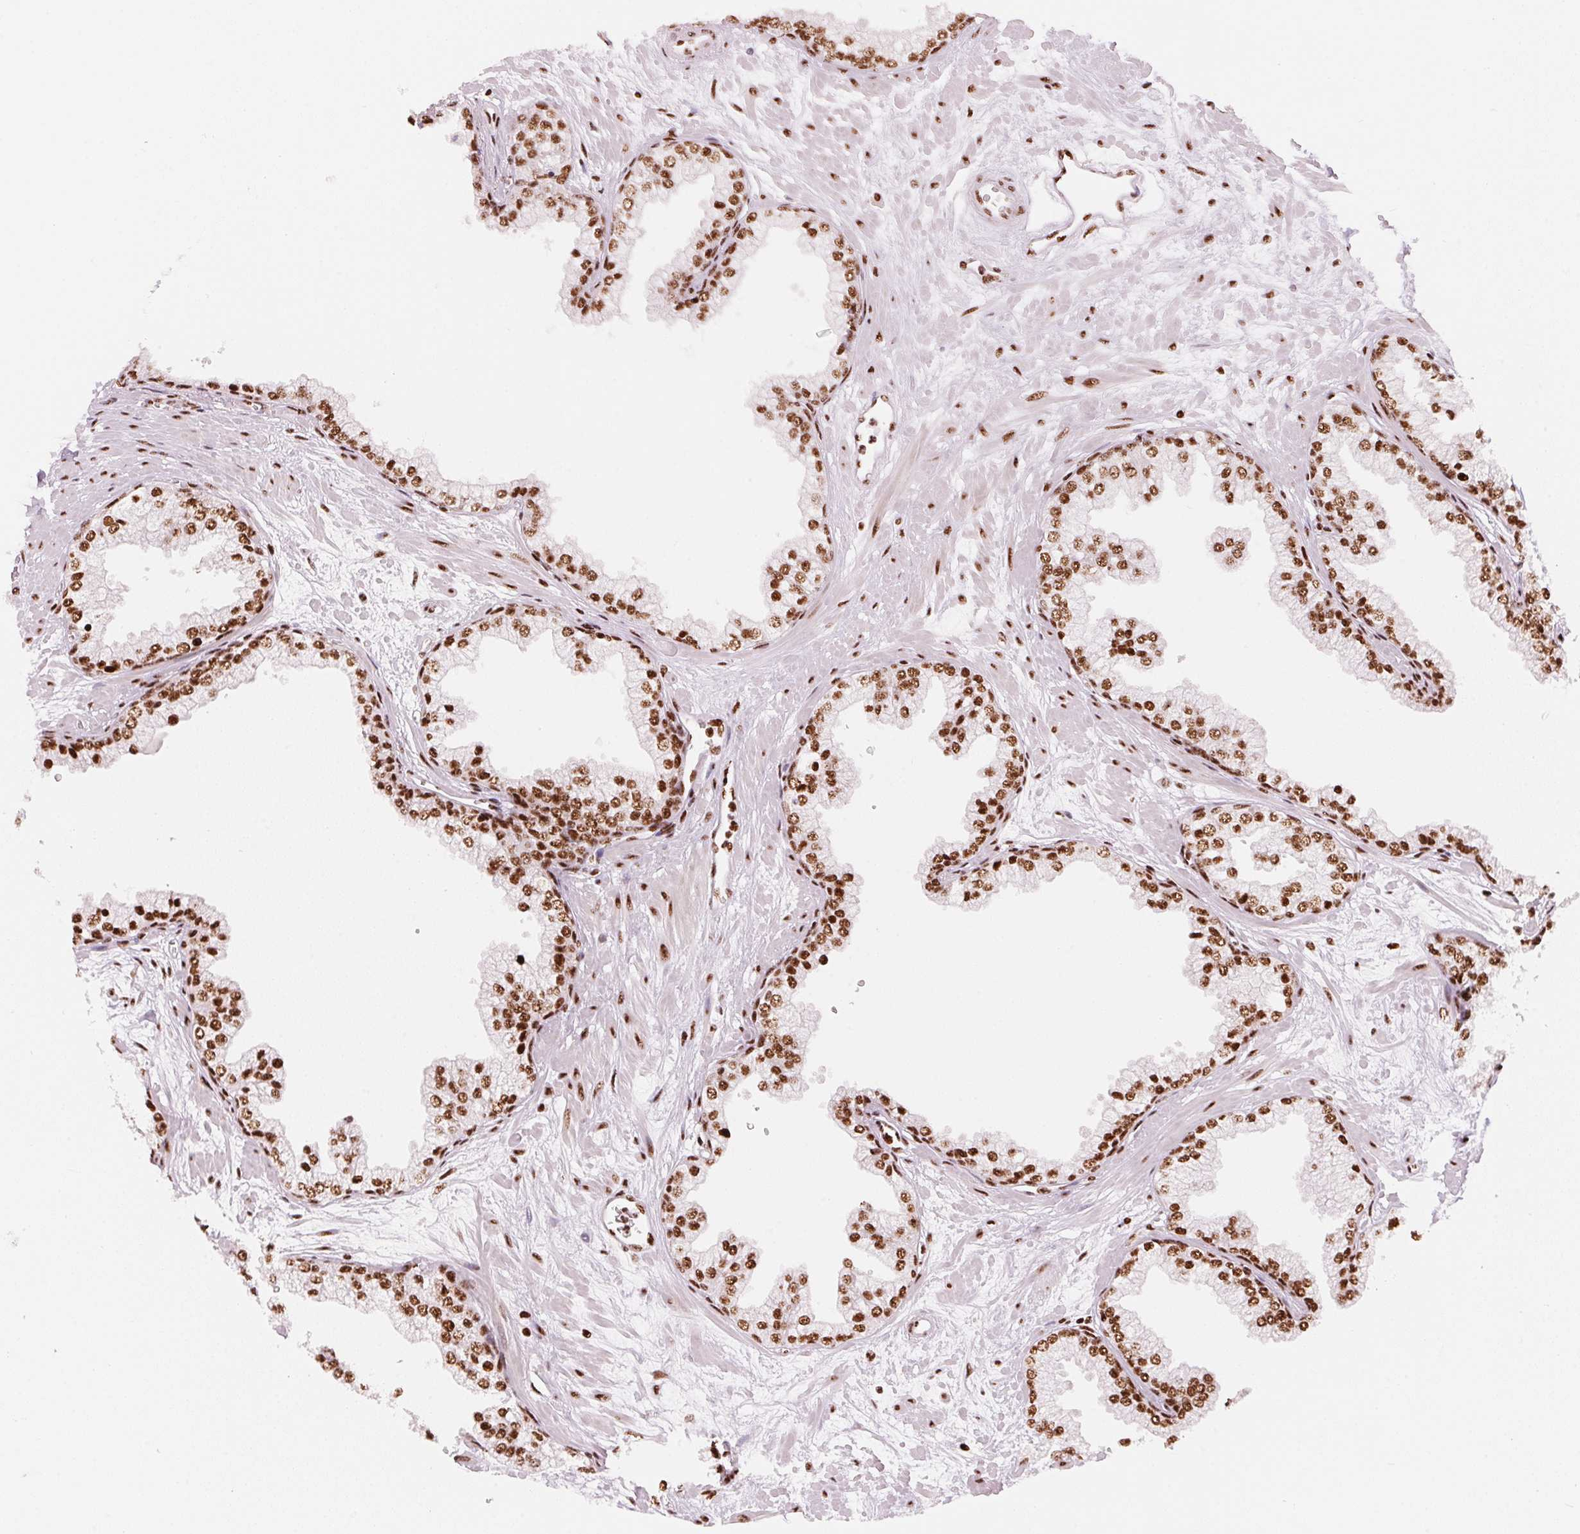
{"staining": {"intensity": "strong", "quantity": ">75%", "location": "nuclear"}, "tissue": "prostate", "cell_type": "Glandular cells", "image_type": "normal", "snomed": [{"axis": "morphology", "description": "Normal tissue, NOS"}, {"axis": "topography", "description": "Prostate"}, {"axis": "topography", "description": "Peripheral nerve tissue"}], "caption": "Immunohistochemical staining of normal human prostate exhibits high levels of strong nuclear positivity in about >75% of glandular cells. The staining was performed using DAB, with brown indicating positive protein expression. Nuclei are stained blue with hematoxylin.", "gene": "NXF1", "patient": {"sex": "male", "age": 61}}